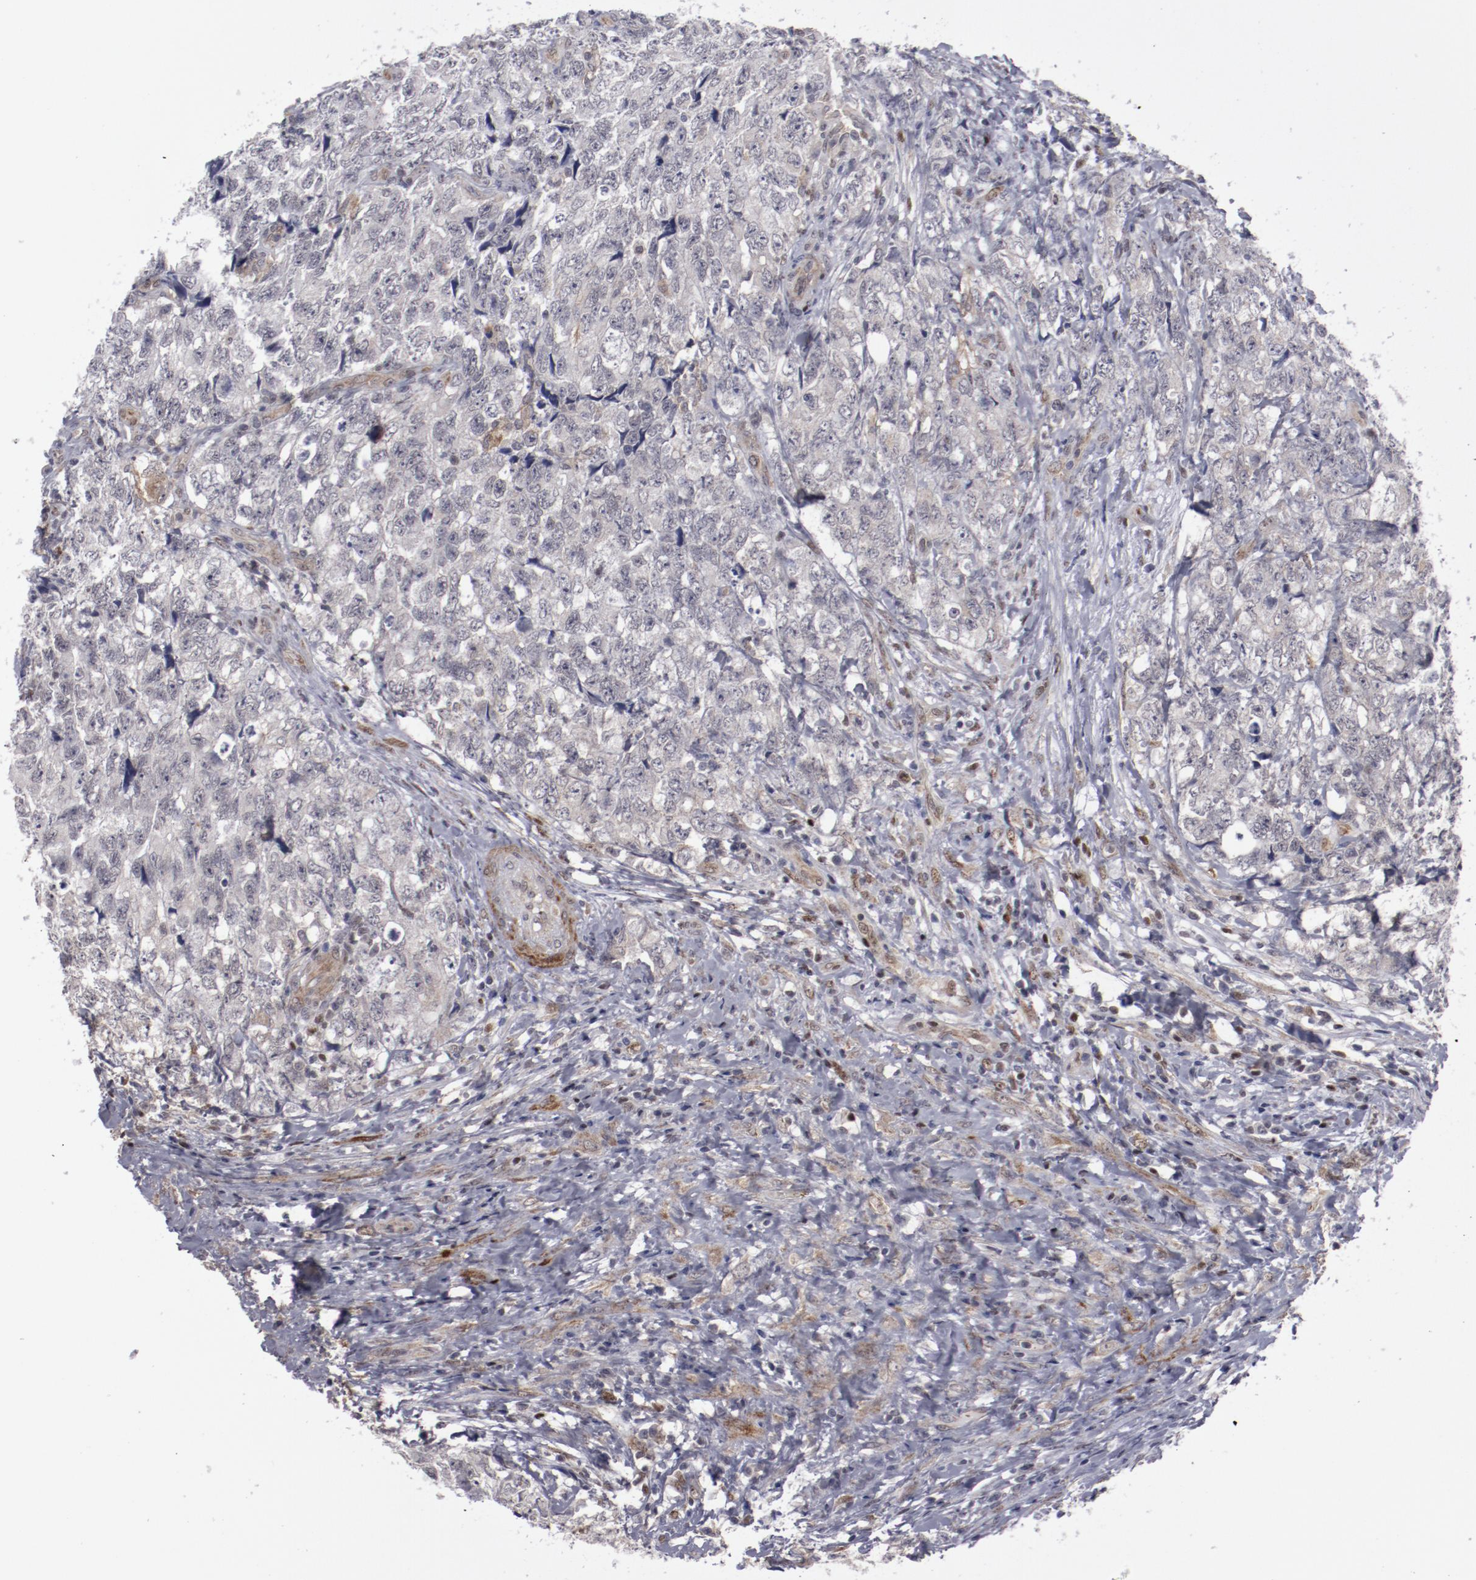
{"staining": {"intensity": "negative", "quantity": "none", "location": "none"}, "tissue": "testis cancer", "cell_type": "Tumor cells", "image_type": "cancer", "snomed": [{"axis": "morphology", "description": "Carcinoma, Embryonal, NOS"}, {"axis": "topography", "description": "Testis"}], "caption": "A micrograph of testis embryonal carcinoma stained for a protein reveals no brown staining in tumor cells.", "gene": "LEF1", "patient": {"sex": "male", "age": 31}}